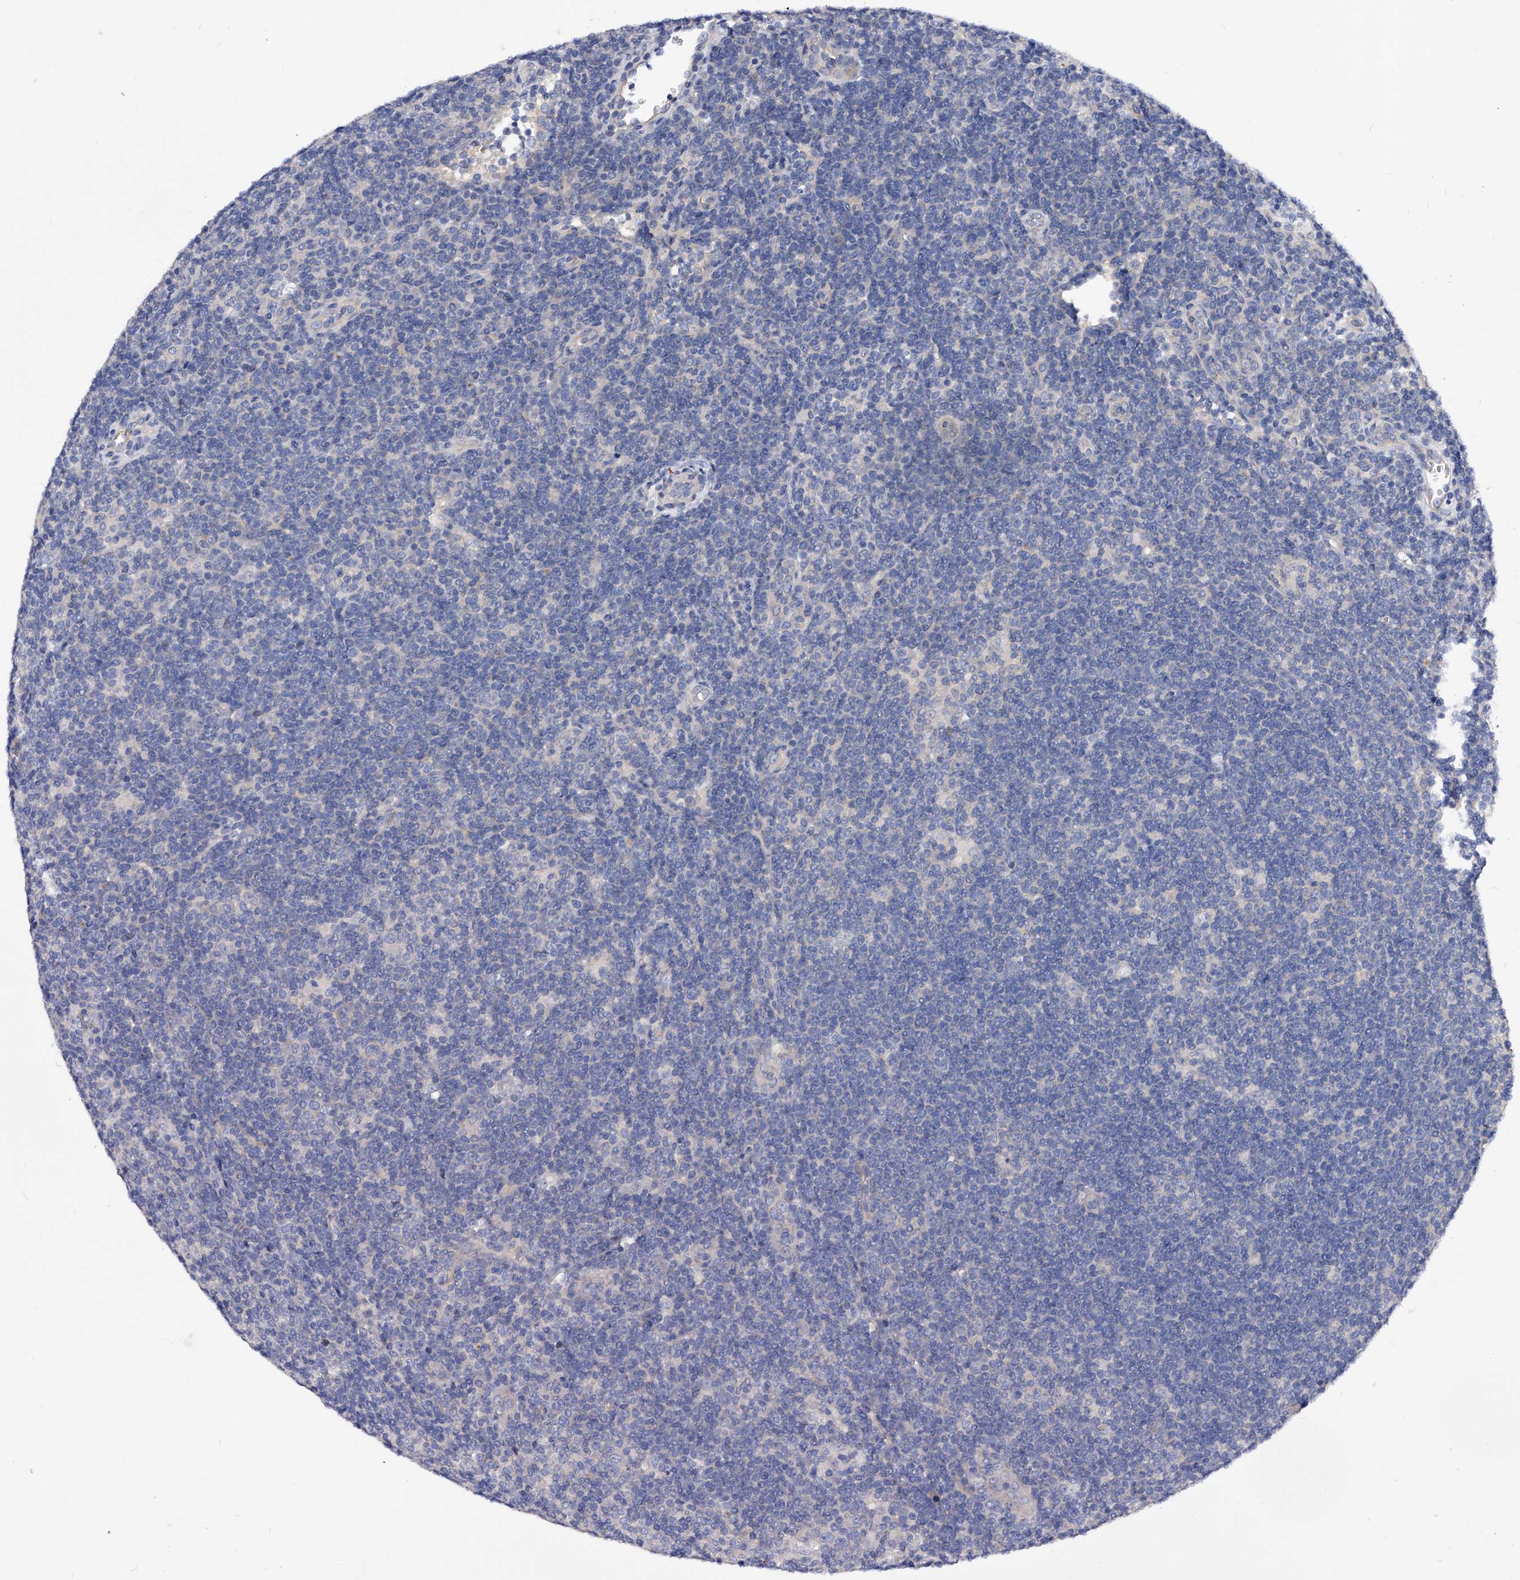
{"staining": {"intensity": "negative", "quantity": "none", "location": "none"}, "tissue": "lymphoma", "cell_type": "Tumor cells", "image_type": "cancer", "snomed": [{"axis": "morphology", "description": "Hodgkin's disease, NOS"}, {"axis": "topography", "description": "Lymph node"}], "caption": "Tumor cells show no significant positivity in lymphoma.", "gene": "PPP5C", "patient": {"sex": "female", "age": 57}}